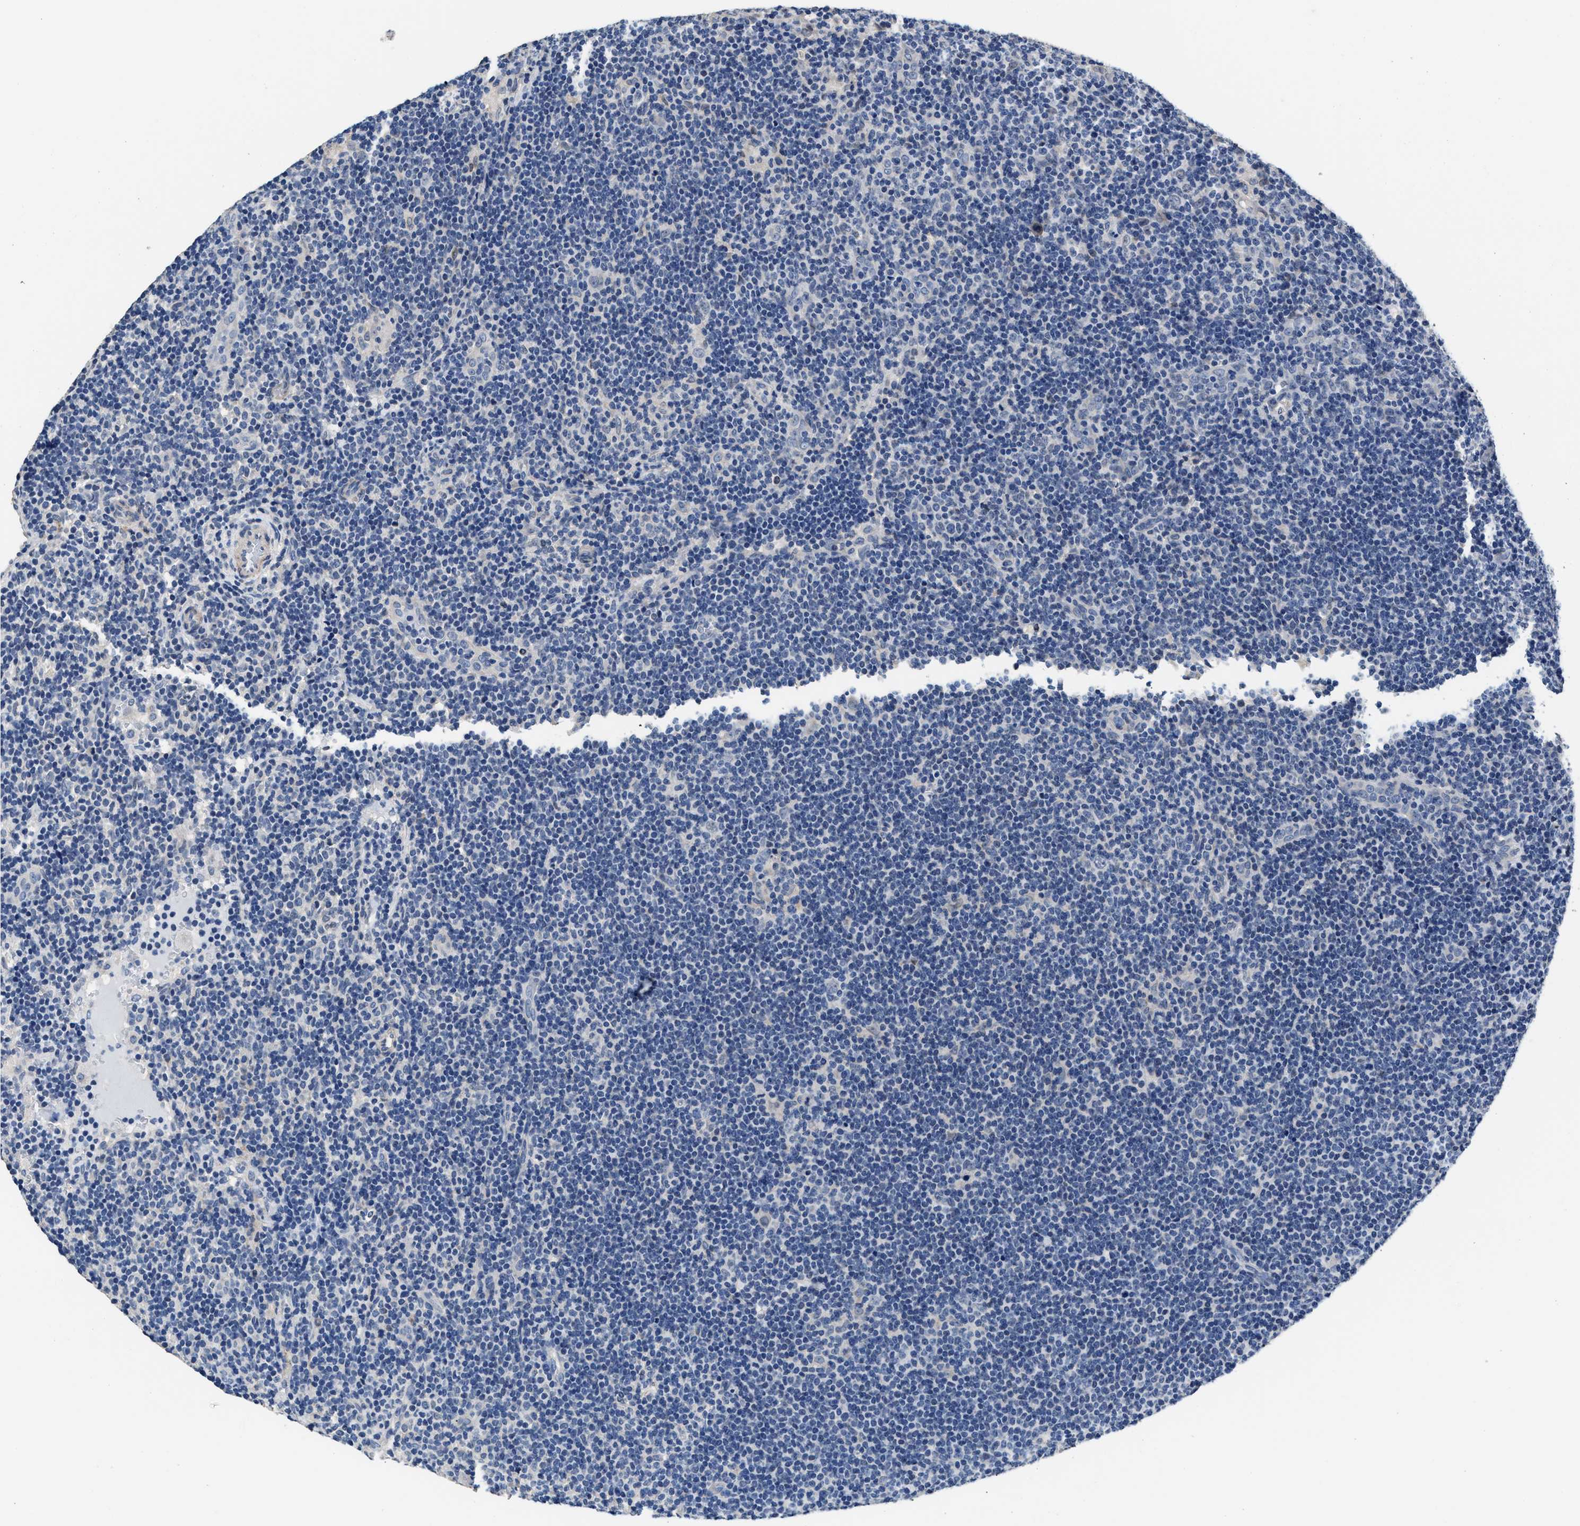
{"staining": {"intensity": "negative", "quantity": "none", "location": "none"}, "tissue": "lymphoma", "cell_type": "Tumor cells", "image_type": "cancer", "snomed": [{"axis": "morphology", "description": "Hodgkin's disease, NOS"}, {"axis": "topography", "description": "Lymph node"}], "caption": "DAB (3,3'-diaminobenzidine) immunohistochemical staining of human lymphoma demonstrates no significant staining in tumor cells.", "gene": "MYH3", "patient": {"sex": "female", "age": 57}}